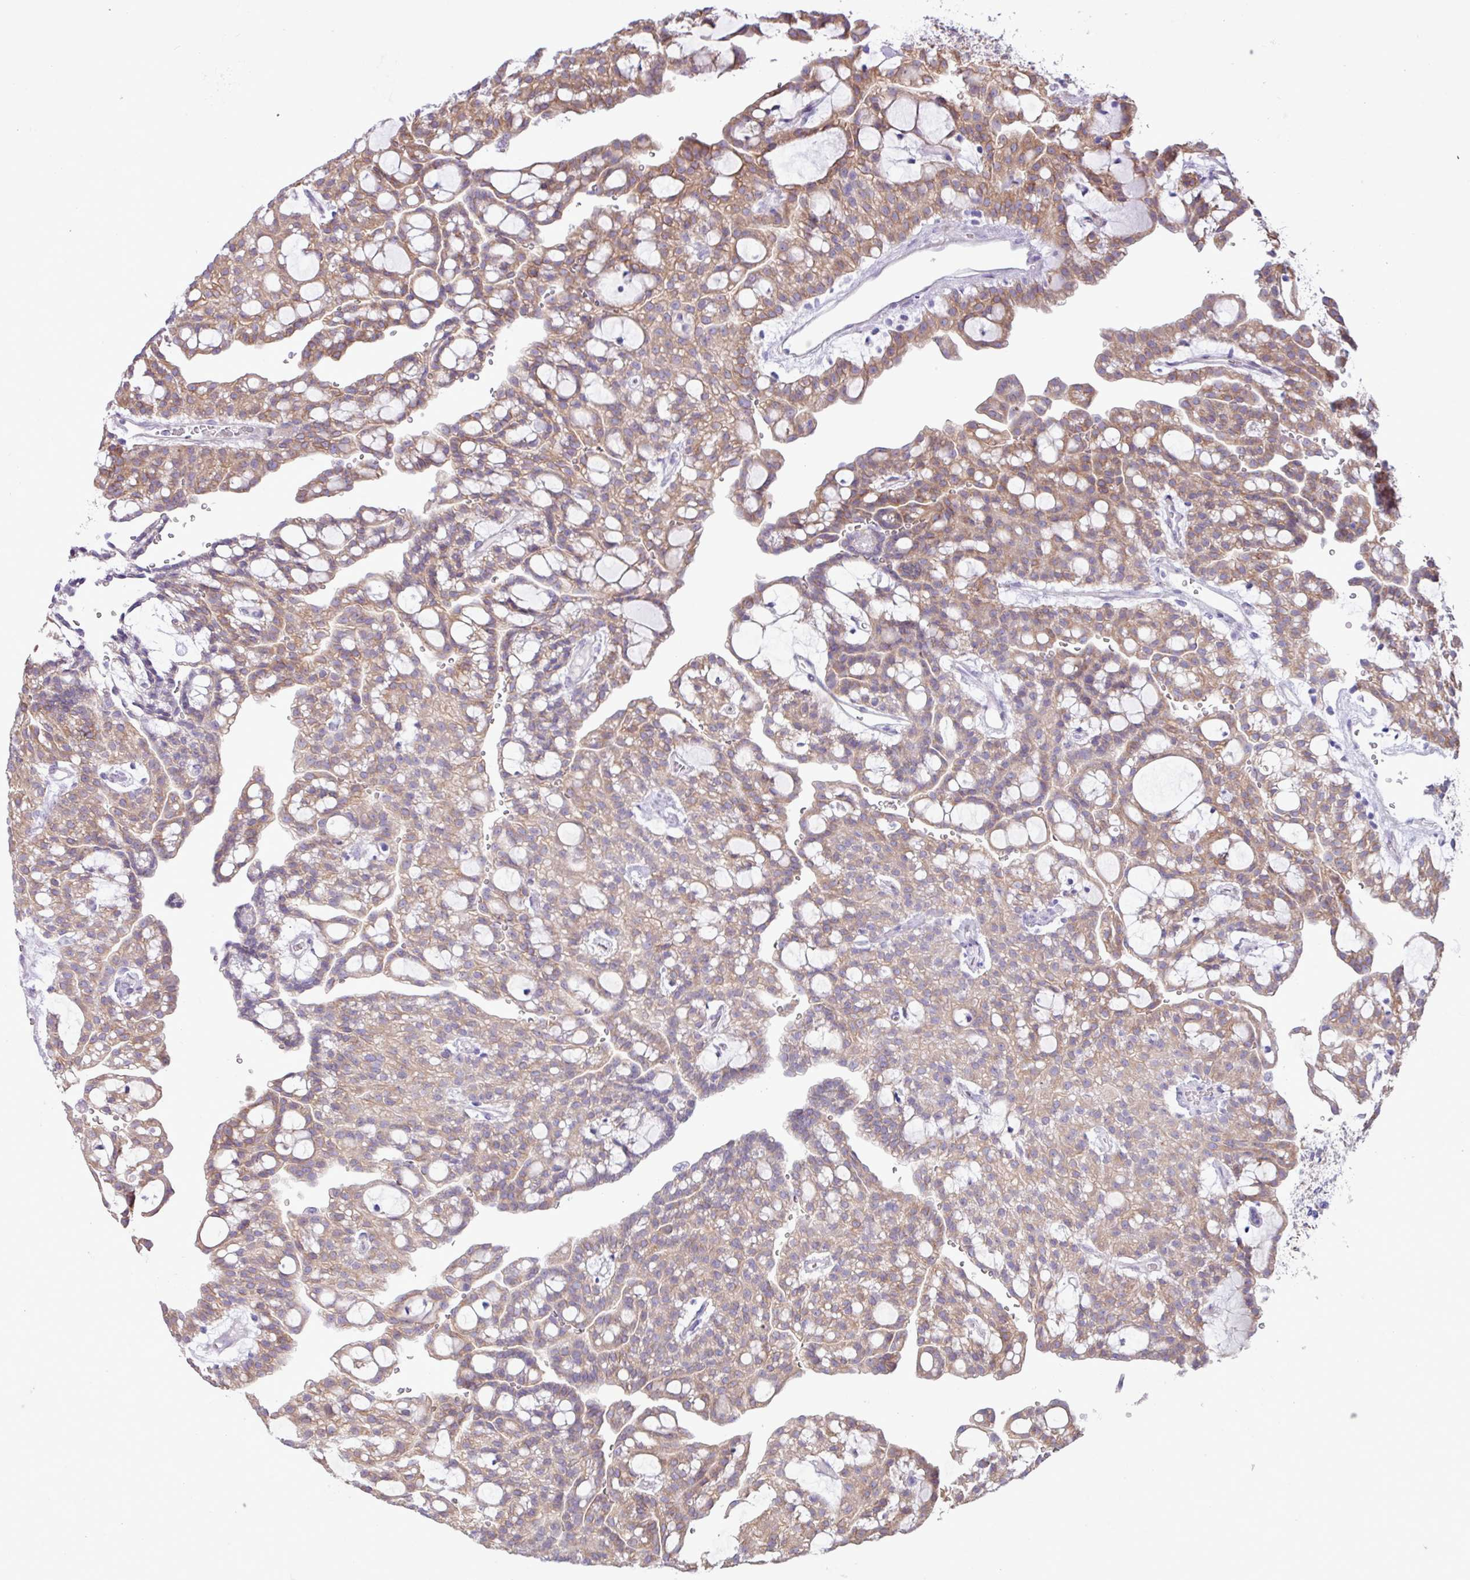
{"staining": {"intensity": "moderate", "quantity": "25%-75%", "location": "cytoplasmic/membranous"}, "tissue": "renal cancer", "cell_type": "Tumor cells", "image_type": "cancer", "snomed": [{"axis": "morphology", "description": "Adenocarcinoma, NOS"}, {"axis": "topography", "description": "Kidney"}], "caption": "This photomicrograph displays immunohistochemistry (IHC) staining of renal adenocarcinoma, with medium moderate cytoplasmic/membranous positivity in about 25%-75% of tumor cells.", "gene": "SLC38A1", "patient": {"sex": "male", "age": 63}}